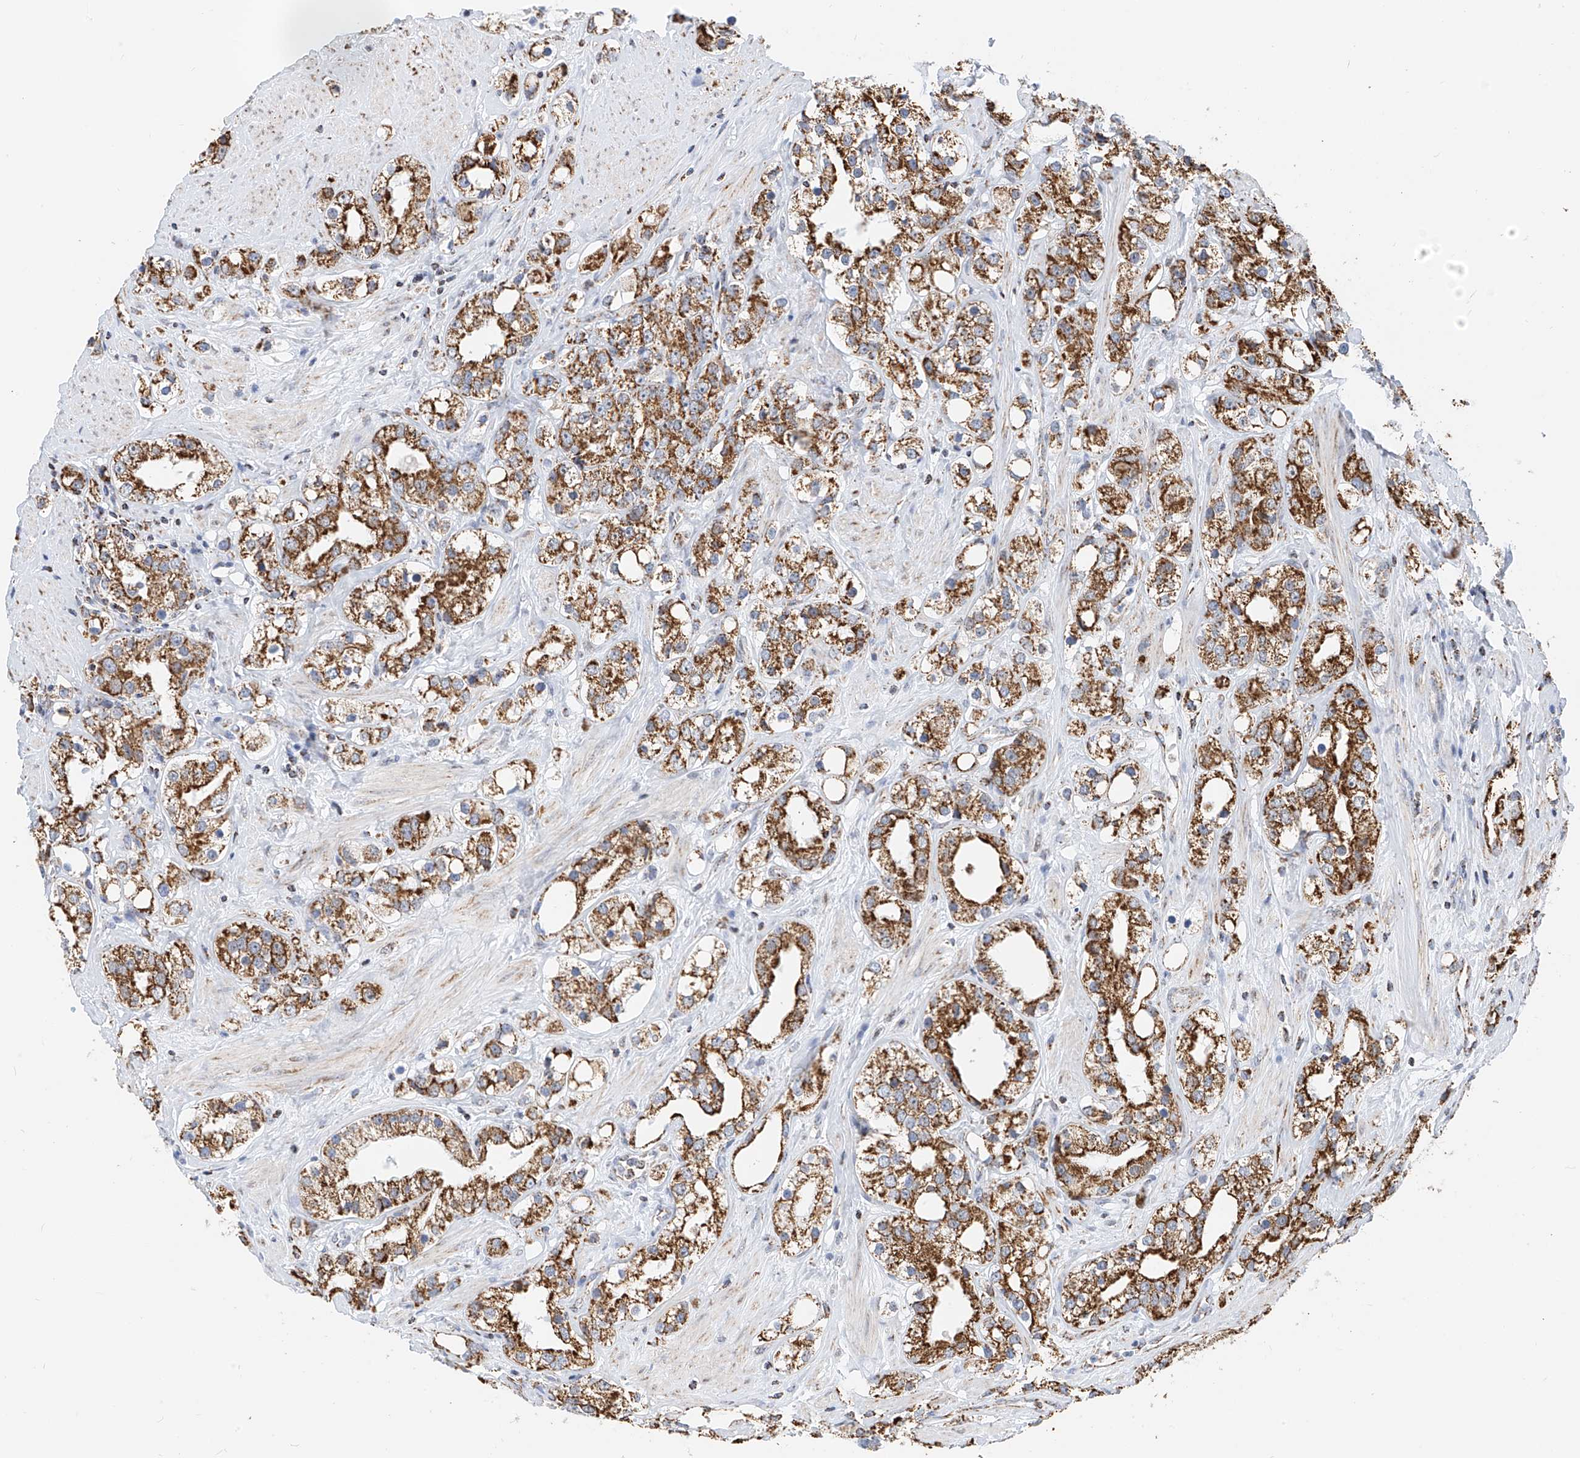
{"staining": {"intensity": "moderate", "quantity": ">75%", "location": "cytoplasmic/membranous"}, "tissue": "prostate cancer", "cell_type": "Tumor cells", "image_type": "cancer", "snomed": [{"axis": "morphology", "description": "Adenocarcinoma, NOS"}, {"axis": "topography", "description": "Prostate"}], "caption": "The immunohistochemical stain shows moderate cytoplasmic/membranous positivity in tumor cells of prostate adenocarcinoma tissue.", "gene": "NALCN", "patient": {"sex": "male", "age": 79}}